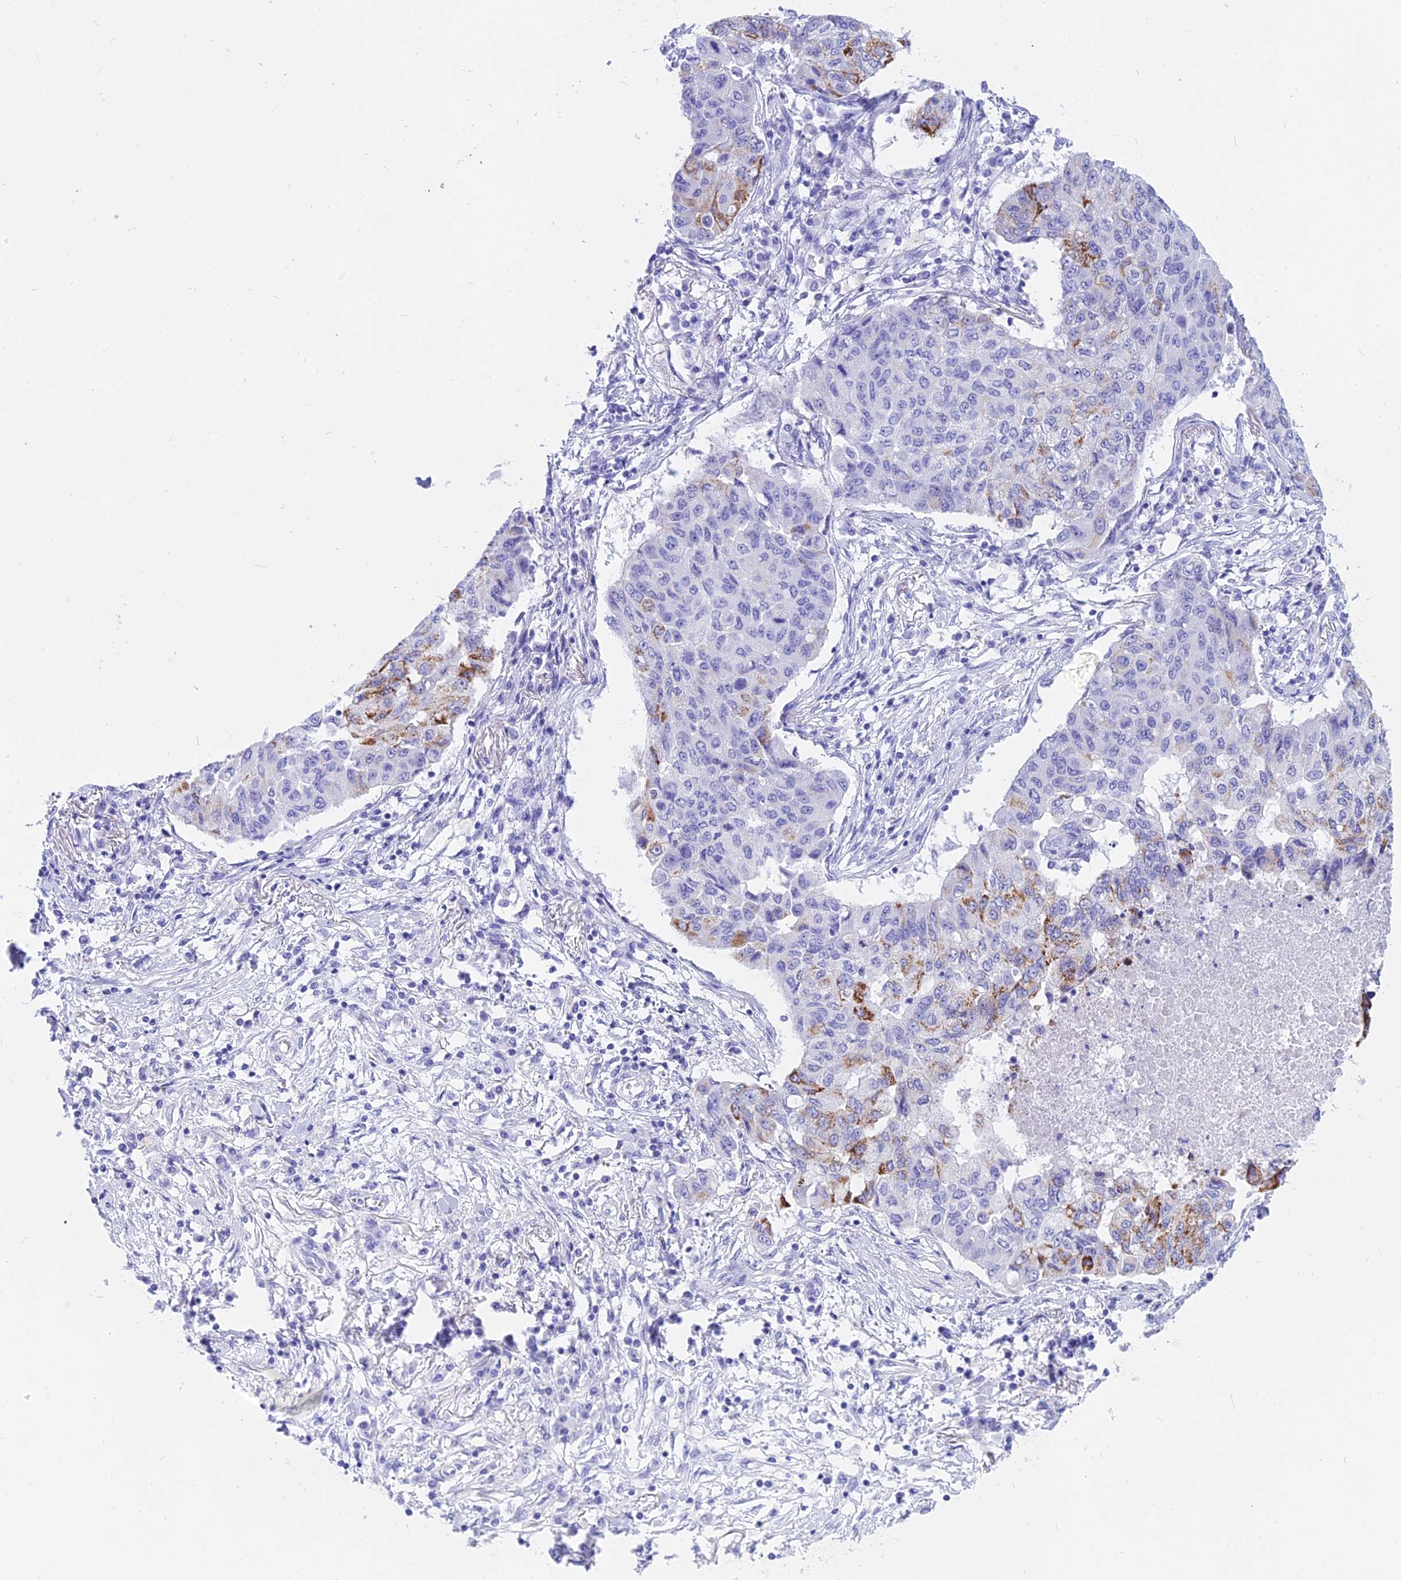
{"staining": {"intensity": "moderate", "quantity": "<25%", "location": "cytoplasmic/membranous"}, "tissue": "lung cancer", "cell_type": "Tumor cells", "image_type": "cancer", "snomed": [{"axis": "morphology", "description": "Squamous cell carcinoma, NOS"}, {"axis": "topography", "description": "Lung"}], "caption": "Protein staining exhibits moderate cytoplasmic/membranous staining in about <25% of tumor cells in lung cancer (squamous cell carcinoma).", "gene": "ISCA1", "patient": {"sex": "male", "age": 74}}